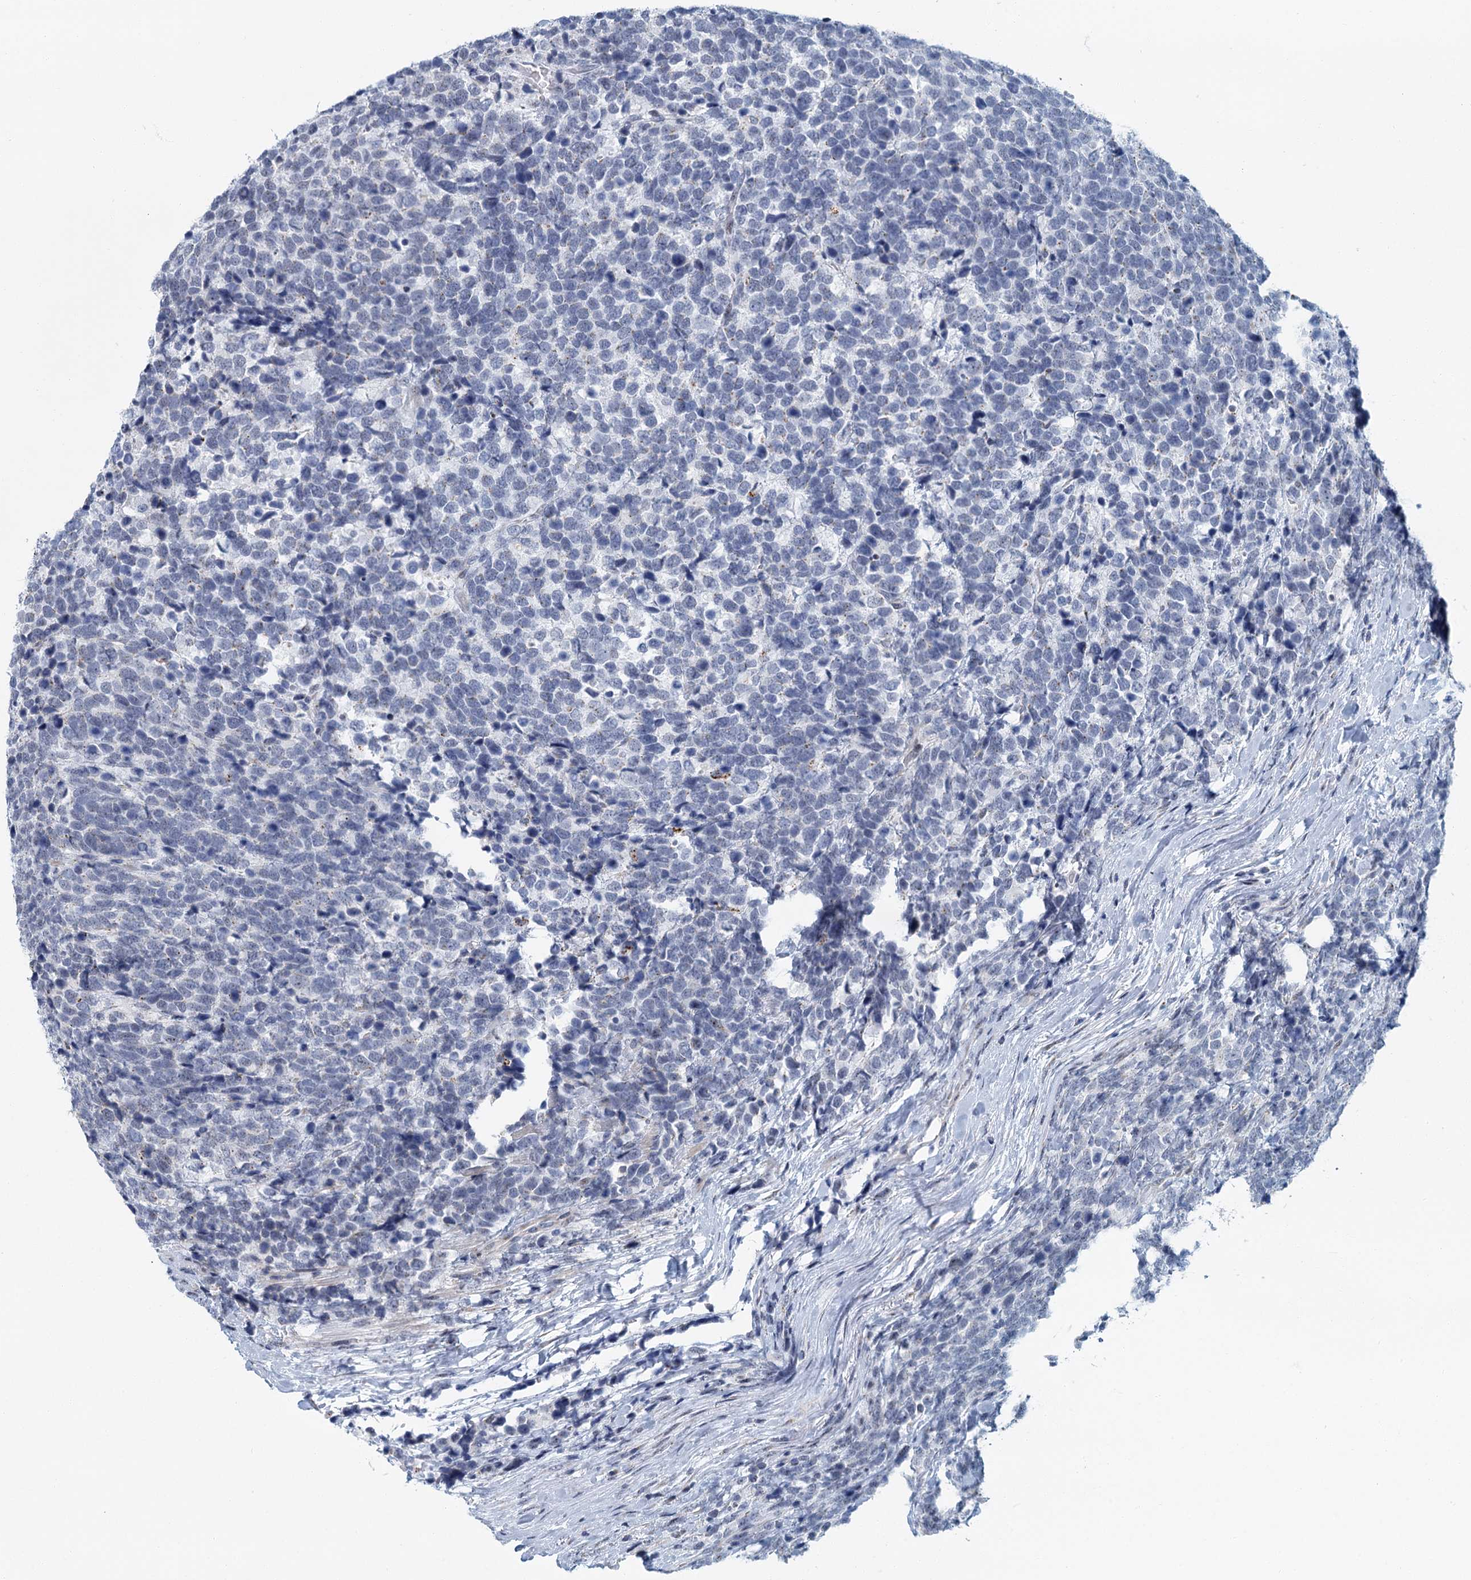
{"staining": {"intensity": "negative", "quantity": "none", "location": "none"}, "tissue": "urothelial cancer", "cell_type": "Tumor cells", "image_type": "cancer", "snomed": [{"axis": "morphology", "description": "Urothelial carcinoma, High grade"}, {"axis": "topography", "description": "Urinary bladder"}], "caption": "The histopathology image displays no significant staining in tumor cells of urothelial carcinoma (high-grade). Brightfield microscopy of IHC stained with DAB (brown) and hematoxylin (blue), captured at high magnification.", "gene": "ZNF527", "patient": {"sex": "female", "age": 82}}